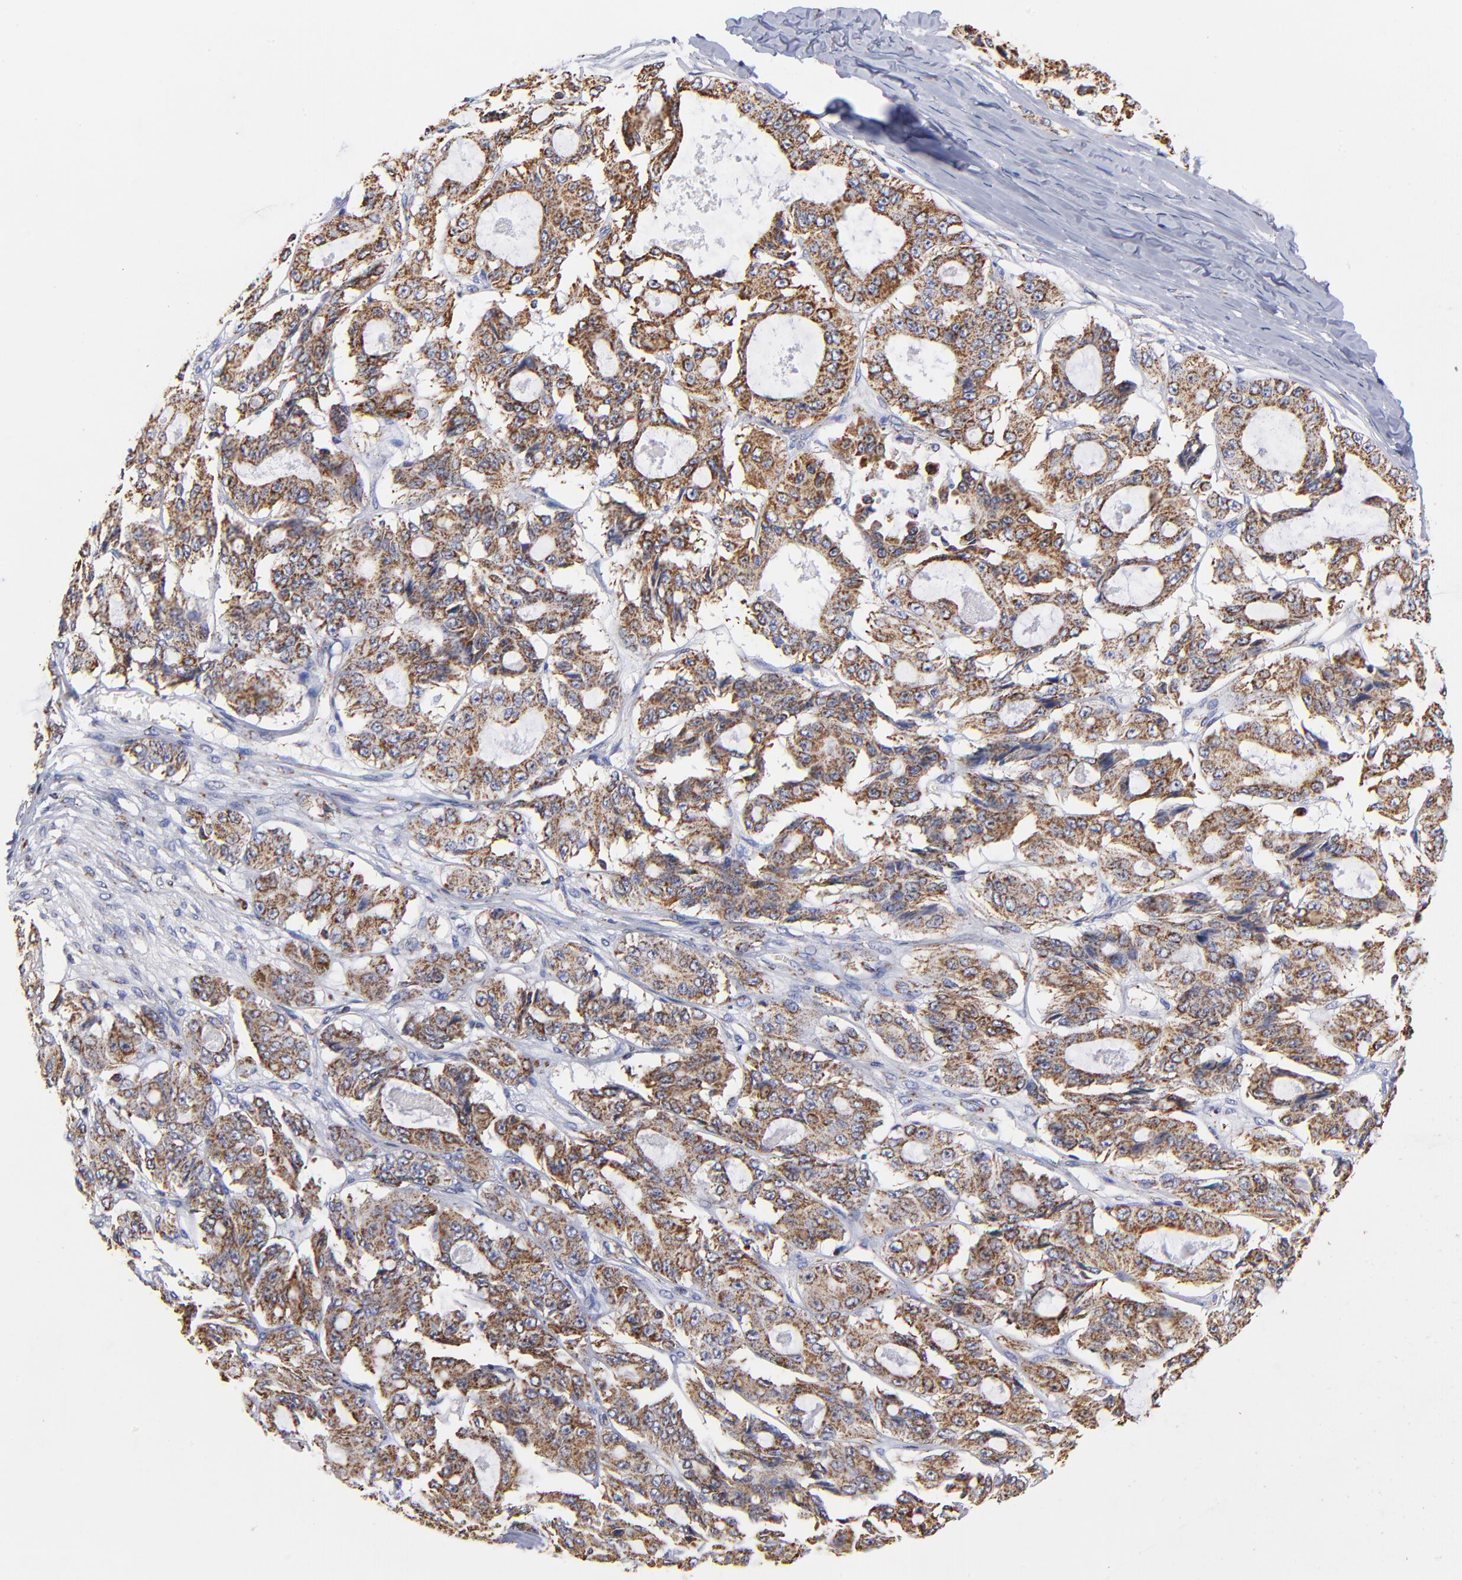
{"staining": {"intensity": "strong", "quantity": ">75%", "location": "cytoplasmic/membranous"}, "tissue": "ovarian cancer", "cell_type": "Tumor cells", "image_type": "cancer", "snomed": [{"axis": "morphology", "description": "Carcinoma, endometroid"}, {"axis": "topography", "description": "Ovary"}], "caption": "The micrograph reveals immunohistochemical staining of ovarian endometroid carcinoma. There is strong cytoplasmic/membranous staining is appreciated in about >75% of tumor cells. (brown staining indicates protein expression, while blue staining denotes nuclei).", "gene": "PHB1", "patient": {"sex": "female", "age": 61}}